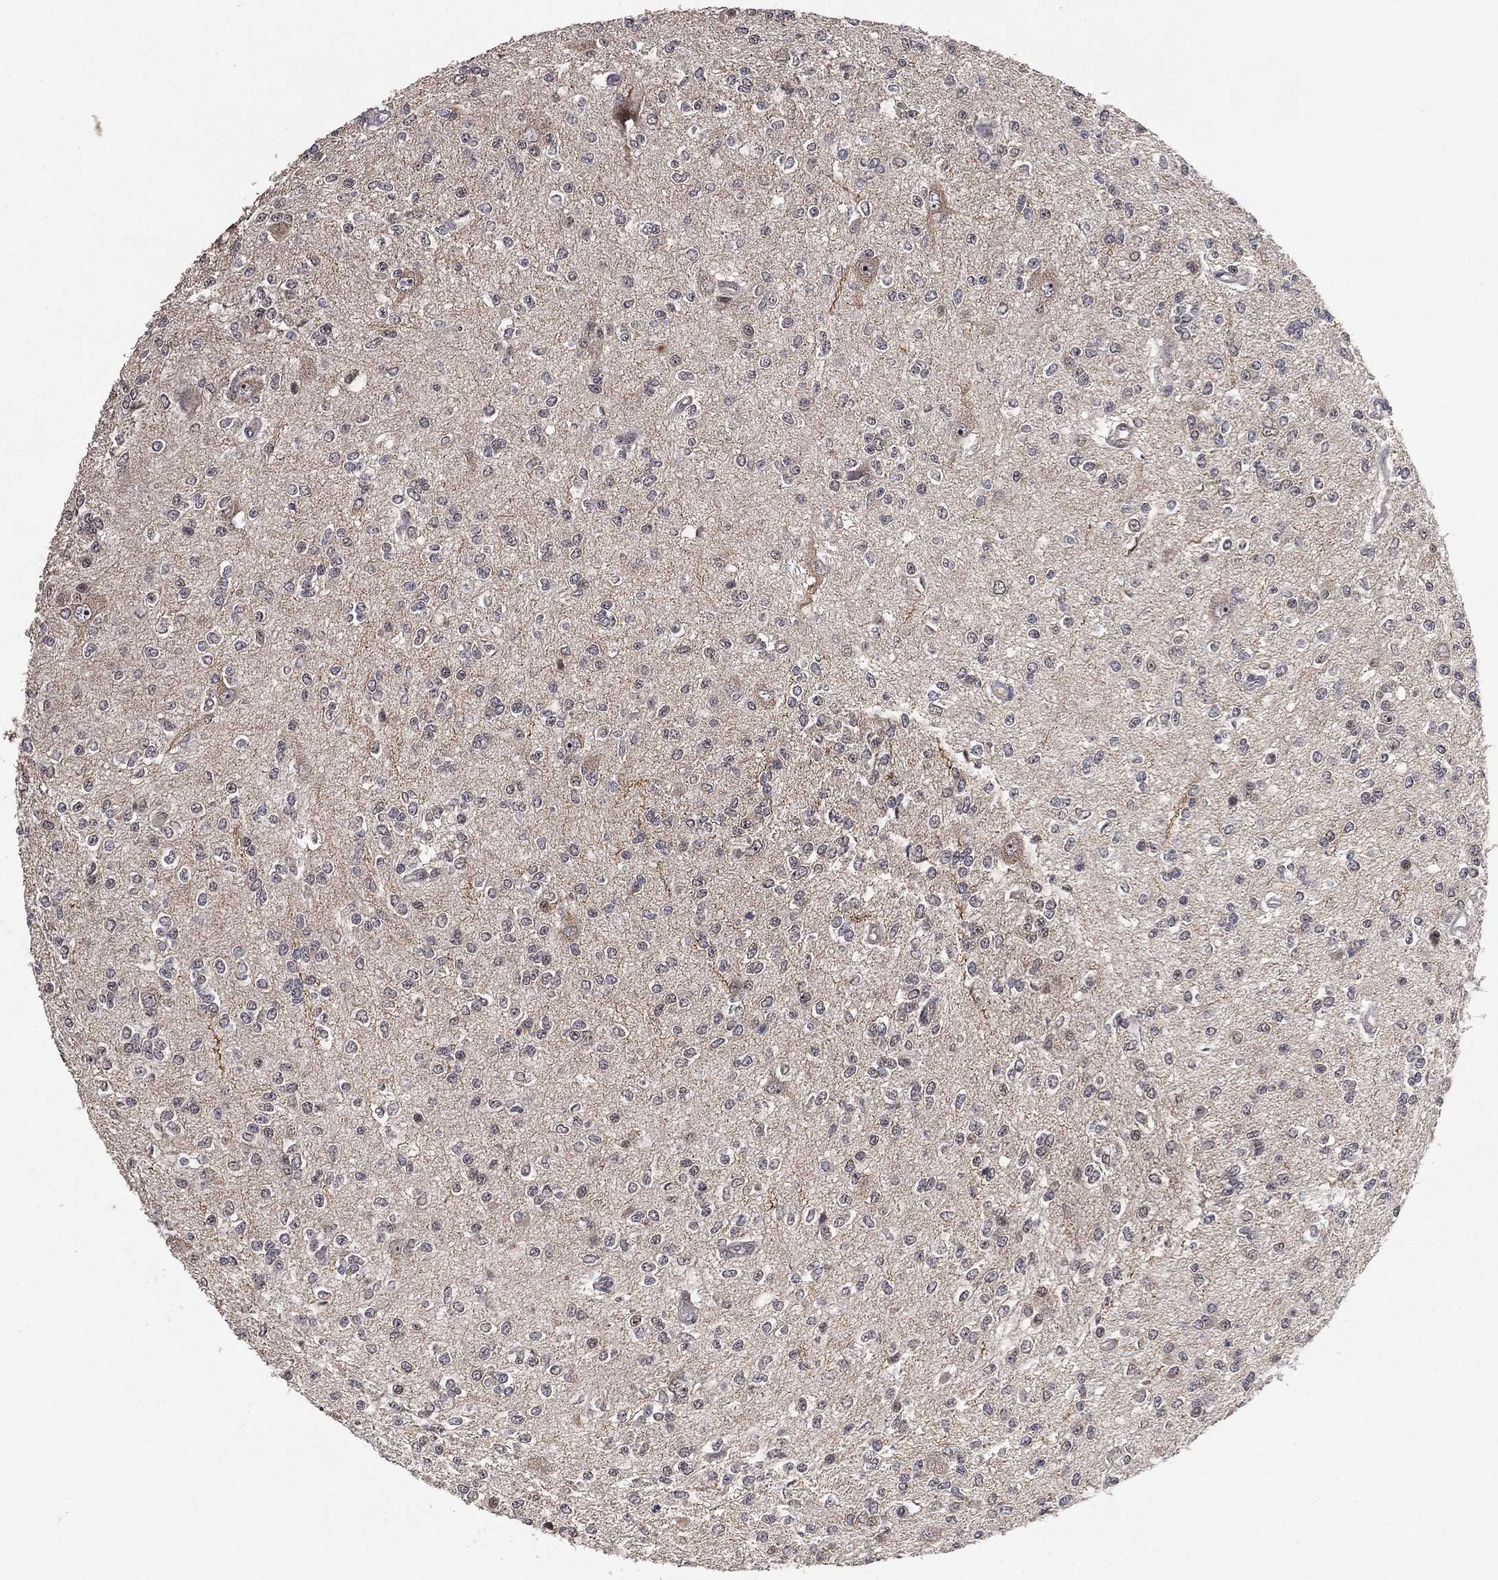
{"staining": {"intensity": "negative", "quantity": "none", "location": "none"}, "tissue": "glioma", "cell_type": "Tumor cells", "image_type": "cancer", "snomed": [{"axis": "morphology", "description": "Glioma, malignant, Low grade"}, {"axis": "topography", "description": "Brain"}], "caption": "Immunohistochemical staining of malignant low-grade glioma reveals no significant positivity in tumor cells. (Immunohistochemistry (ihc), brightfield microscopy, high magnification).", "gene": "NELFCD", "patient": {"sex": "male", "age": 67}}